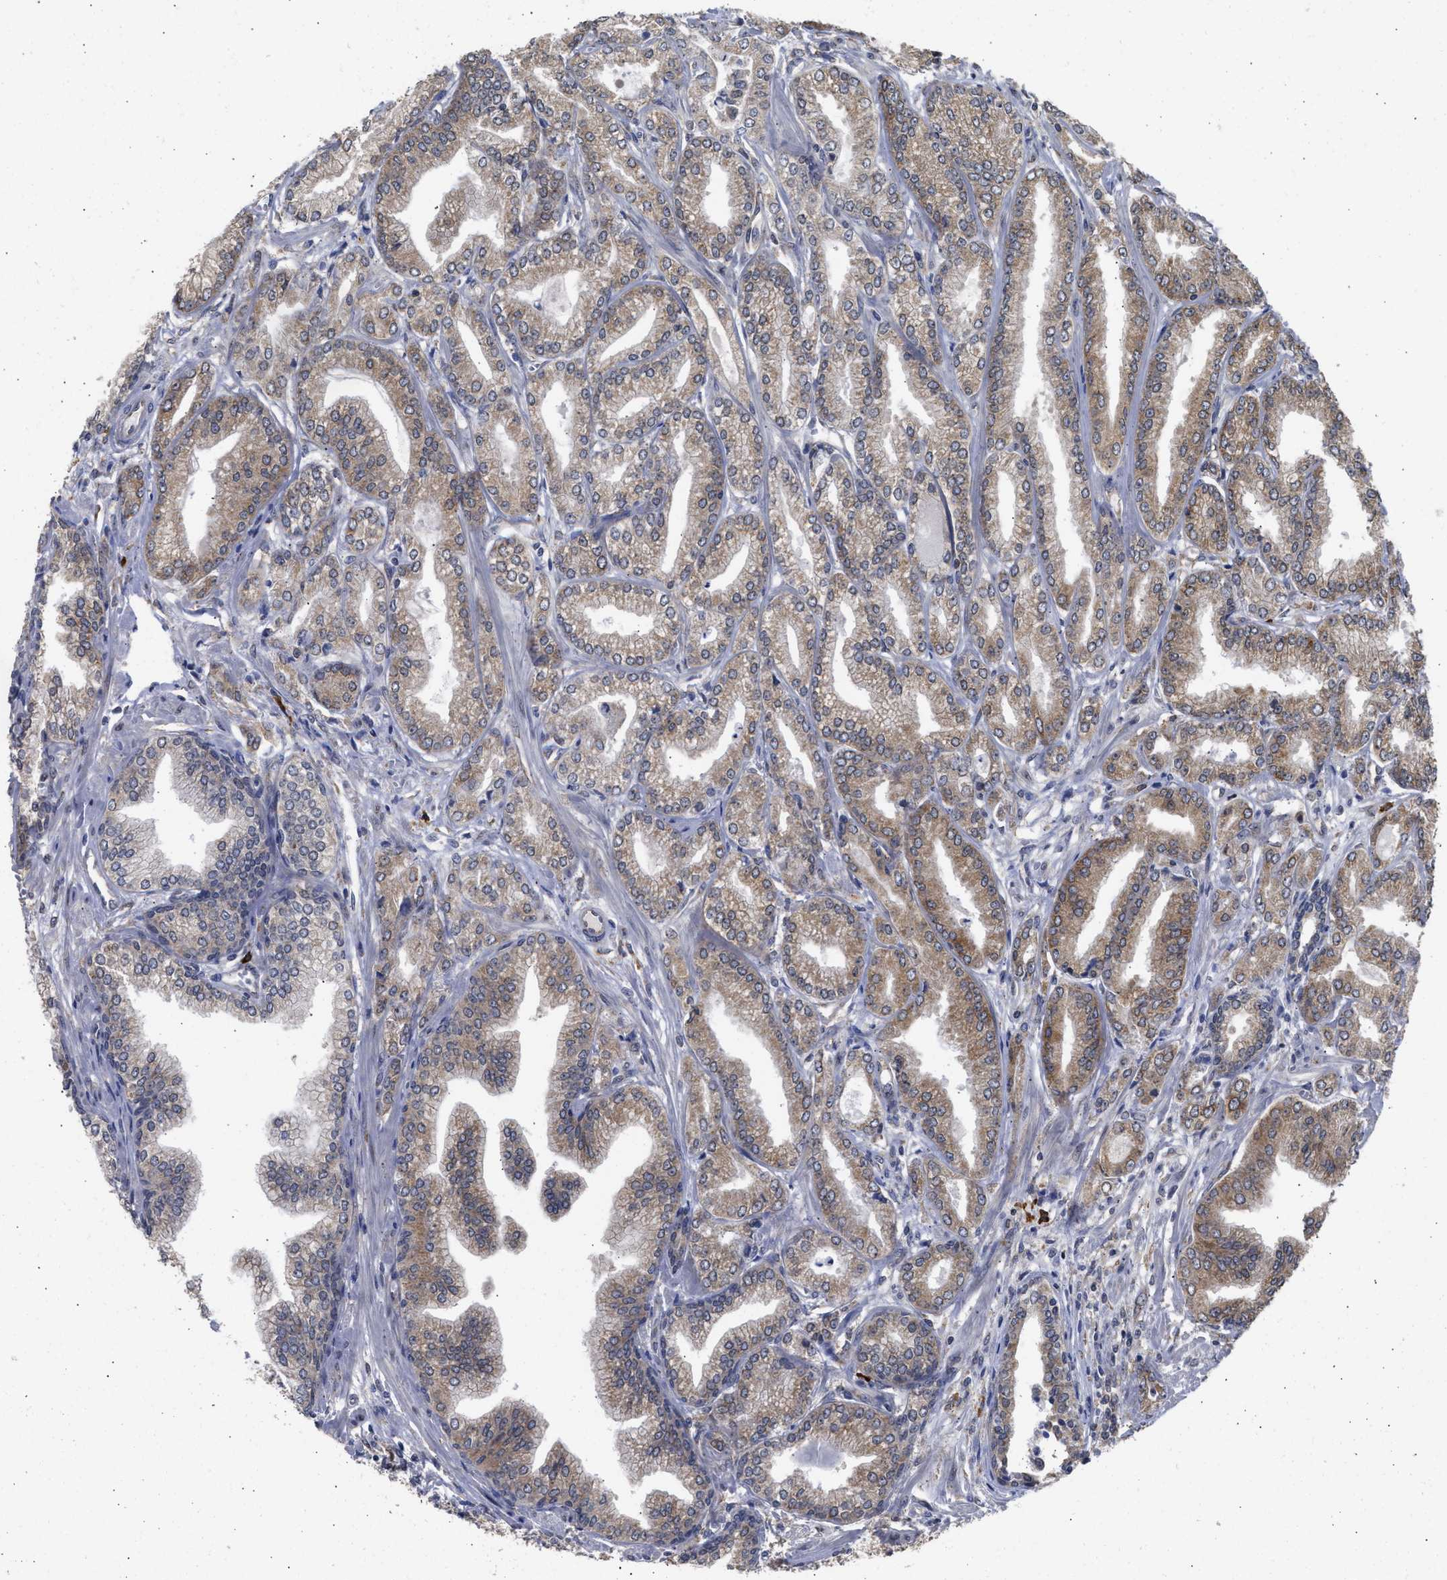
{"staining": {"intensity": "weak", "quantity": ">75%", "location": "cytoplasmic/membranous"}, "tissue": "prostate cancer", "cell_type": "Tumor cells", "image_type": "cancer", "snomed": [{"axis": "morphology", "description": "Adenocarcinoma, Low grade"}, {"axis": "topography", "description": "Prostate"}], "caption": "The immunohistochemical stain labels weak cytoplasmic/membranous staining in tumor cells of prostate low-grade adenocarcinoma tissue.", "gene": "DNAJC1", "patient": {"sex": "male", "age": 52}}